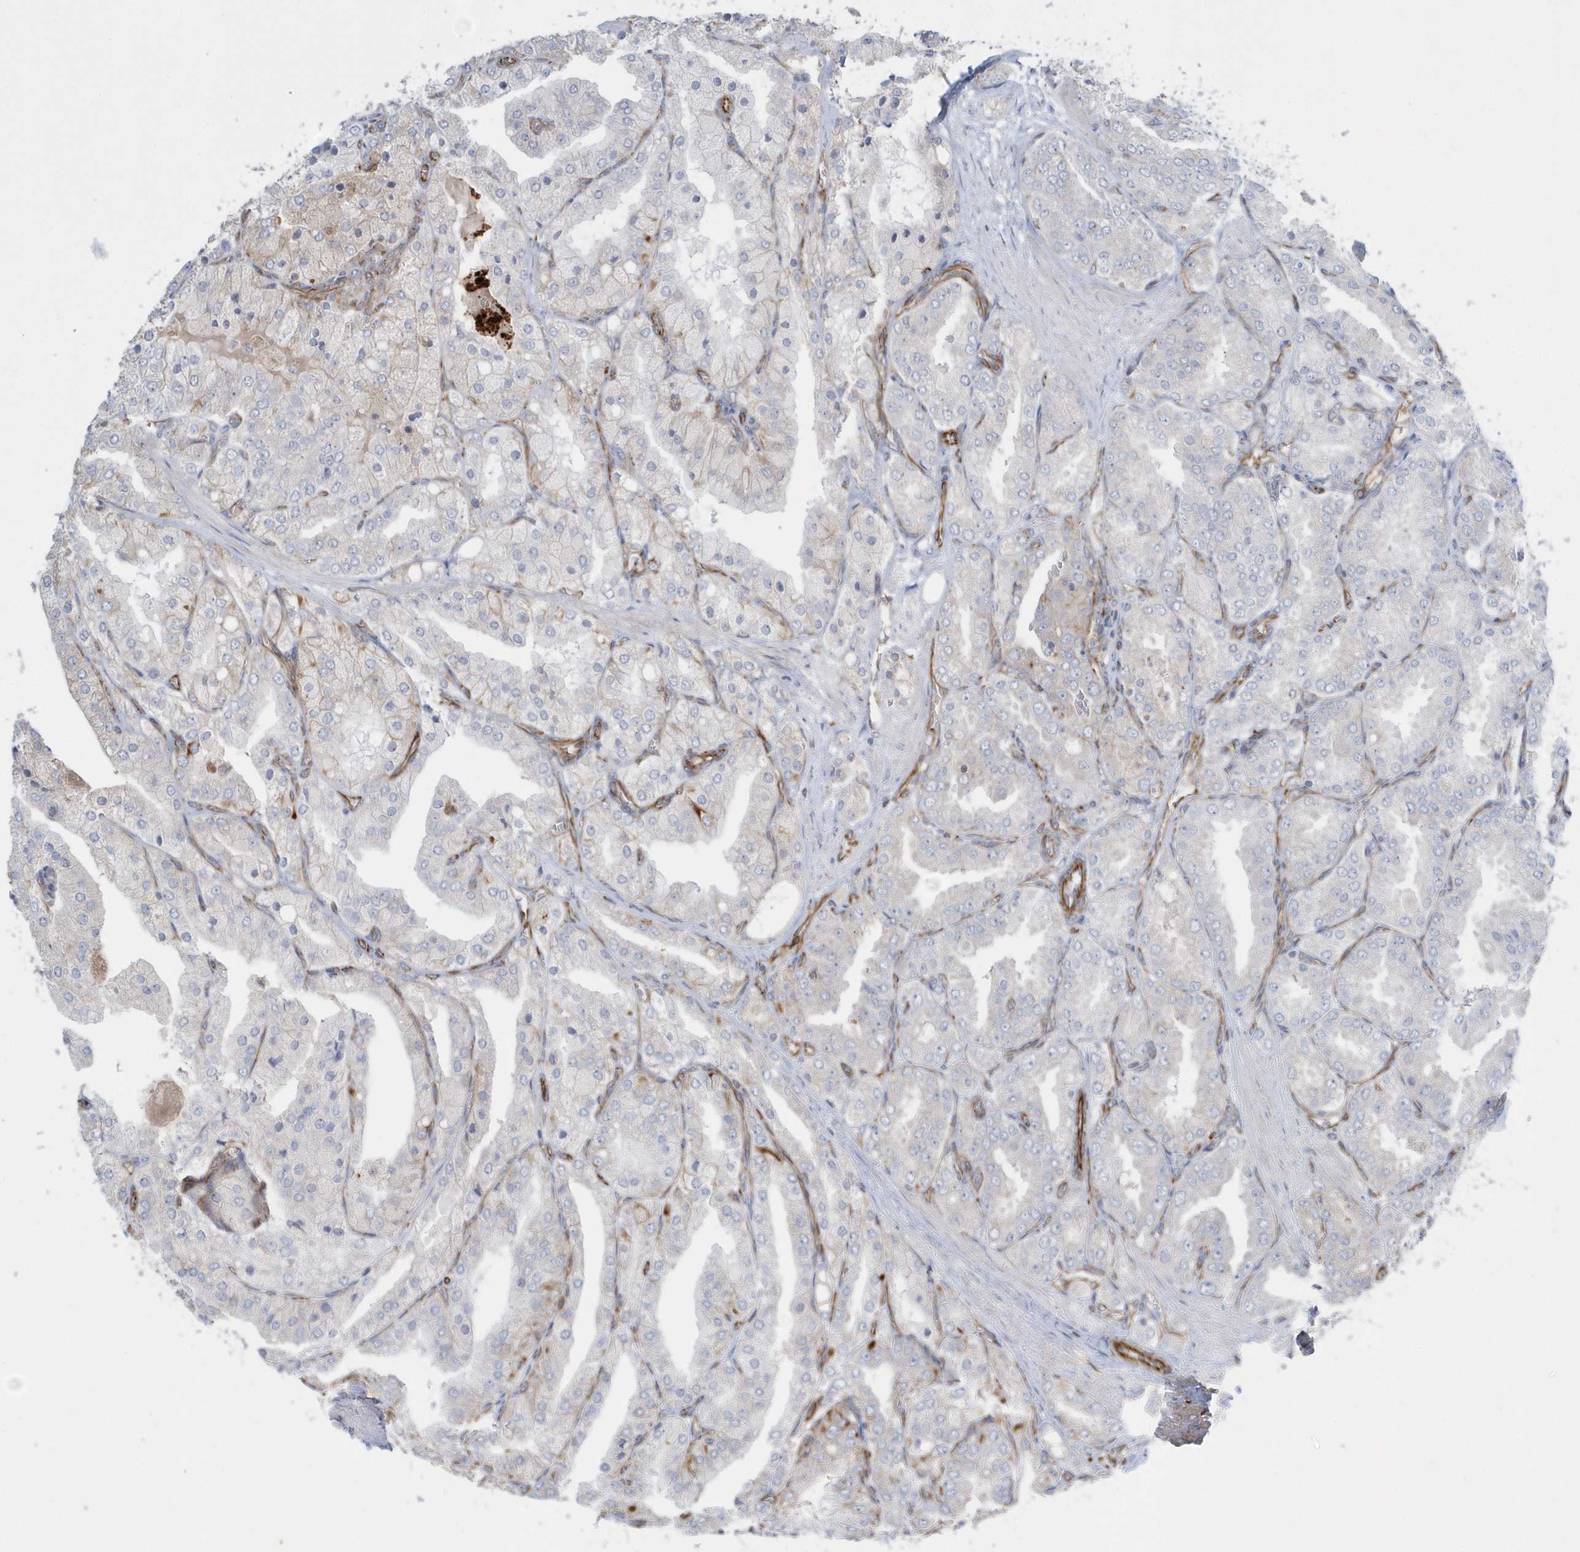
{"staining": {"intensity": "negative", "quantity": "none", "location": "none"}, "tissue": "prostate cancer", "cell_type": "Tumor cells", "image_type": "cancer", "snomed": [{"axis": "morphology", "description": "Adenocarcinoma, High grade"}, {"axis": "topography", "description": "Prostate"}], "caption": "Tumor cells are negative for brown protein staining in high-grade adenocarcinoma (prostate).", "gene": "RAB17", "patient": {"sex": "male", "age": 50}}